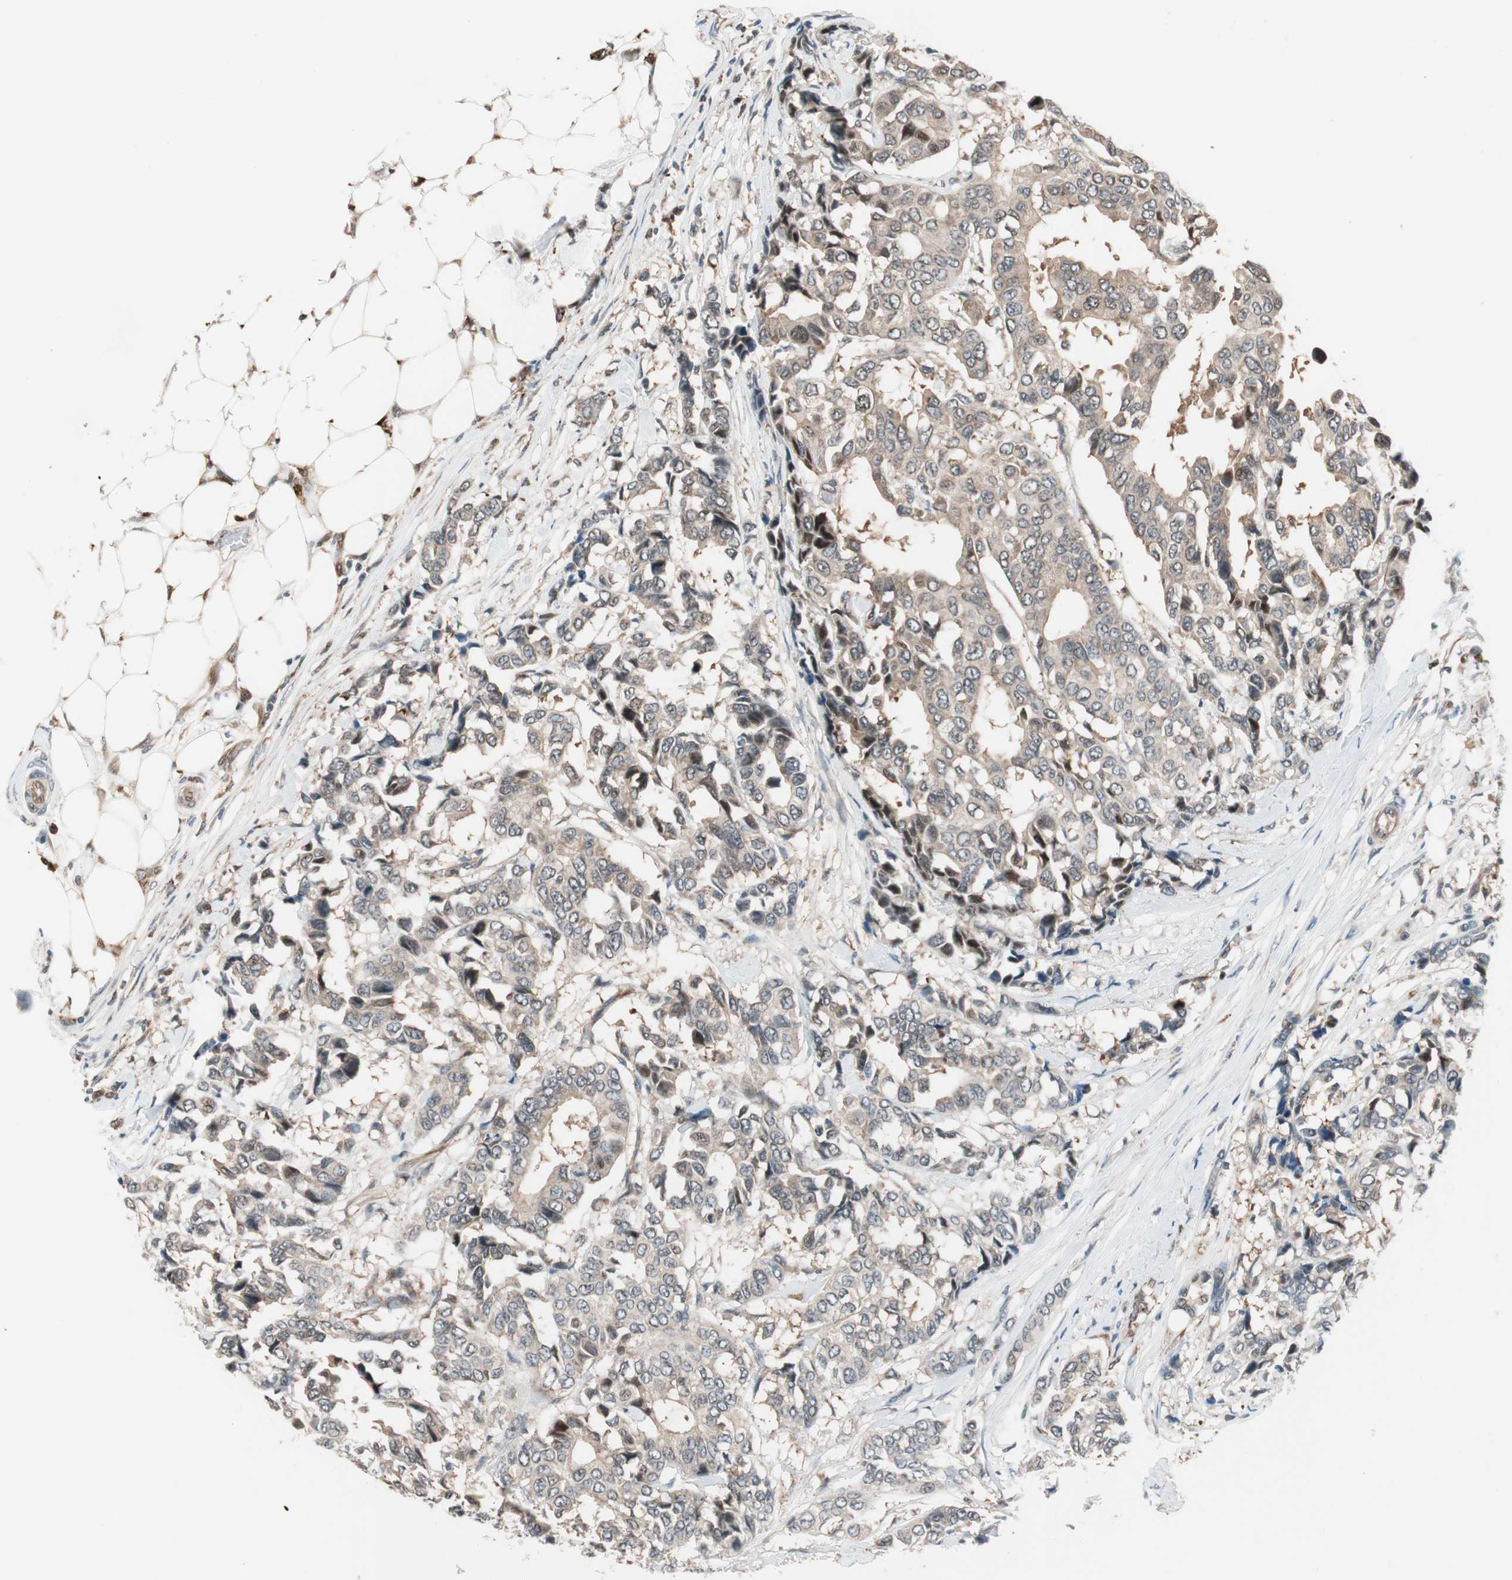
{"staining": {"intensity": "weak", "quantity": "25%-75%", "location": "cytoplasmic/membranous"}, "tissue": "breast cancer", "cell_type": "Tumor cells", "image_type": "cancer", "snomed": [{"axis": "morphology", "description": "Duct carcinoma"}, {"axis": "topography", "description": "Breast"}], "caption": "This is a micrograph of immunohistochemistry (IHC) staining of infiltrating ductal carcinoma (breast), which shows weak positivity in the cytoplasmic/membranous of tumor cells.", "gene": "PIK3R3", "patient": {"sex": "female", "age": 87}}